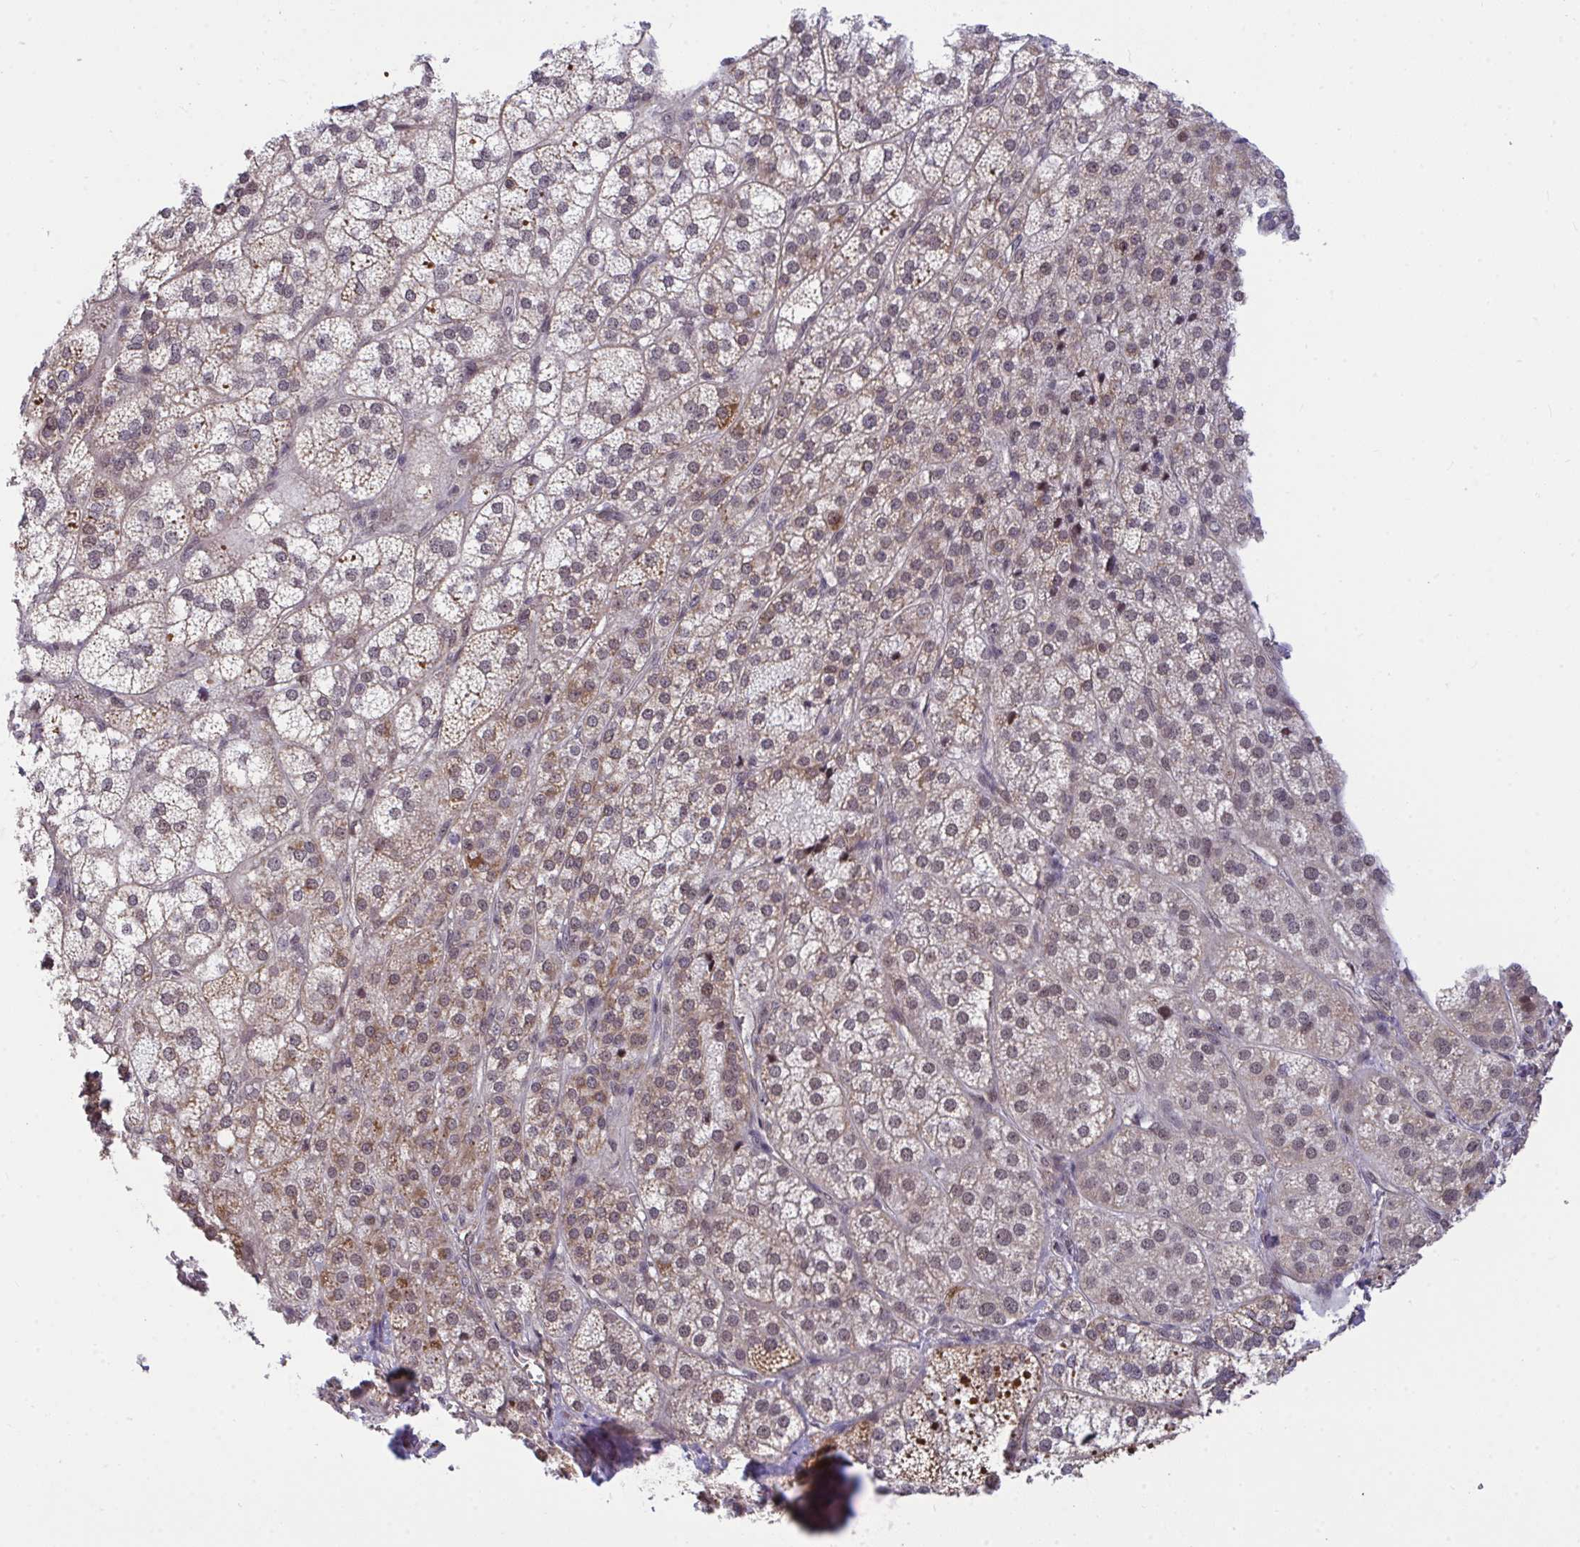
{"staining": {"intensity": "weak", "quantity": ">75%", "location": "cytoplasmic/membranous,nuclear"}, "tissue": "adrenal gland", "cell_type": "Glandular cells", "image_type": "normal", "snomed": [{"axis": "morphology", "description": "Normal tissue, NOS"}, {"axis": "topography", "description": "Adrenal gland"}], "caption": "Protein analysis of normal adrenal gland exhibits weak cytoplasmic/membranous,nuclear staining in approximately >75% of glandular cells. (DAB (3,3'-diaminobenzidine) IHC, brown staining for protein, blue staining for nuclei).", "gene": "PPP1CA", "patient": {"sex": "female", "age": 60}}